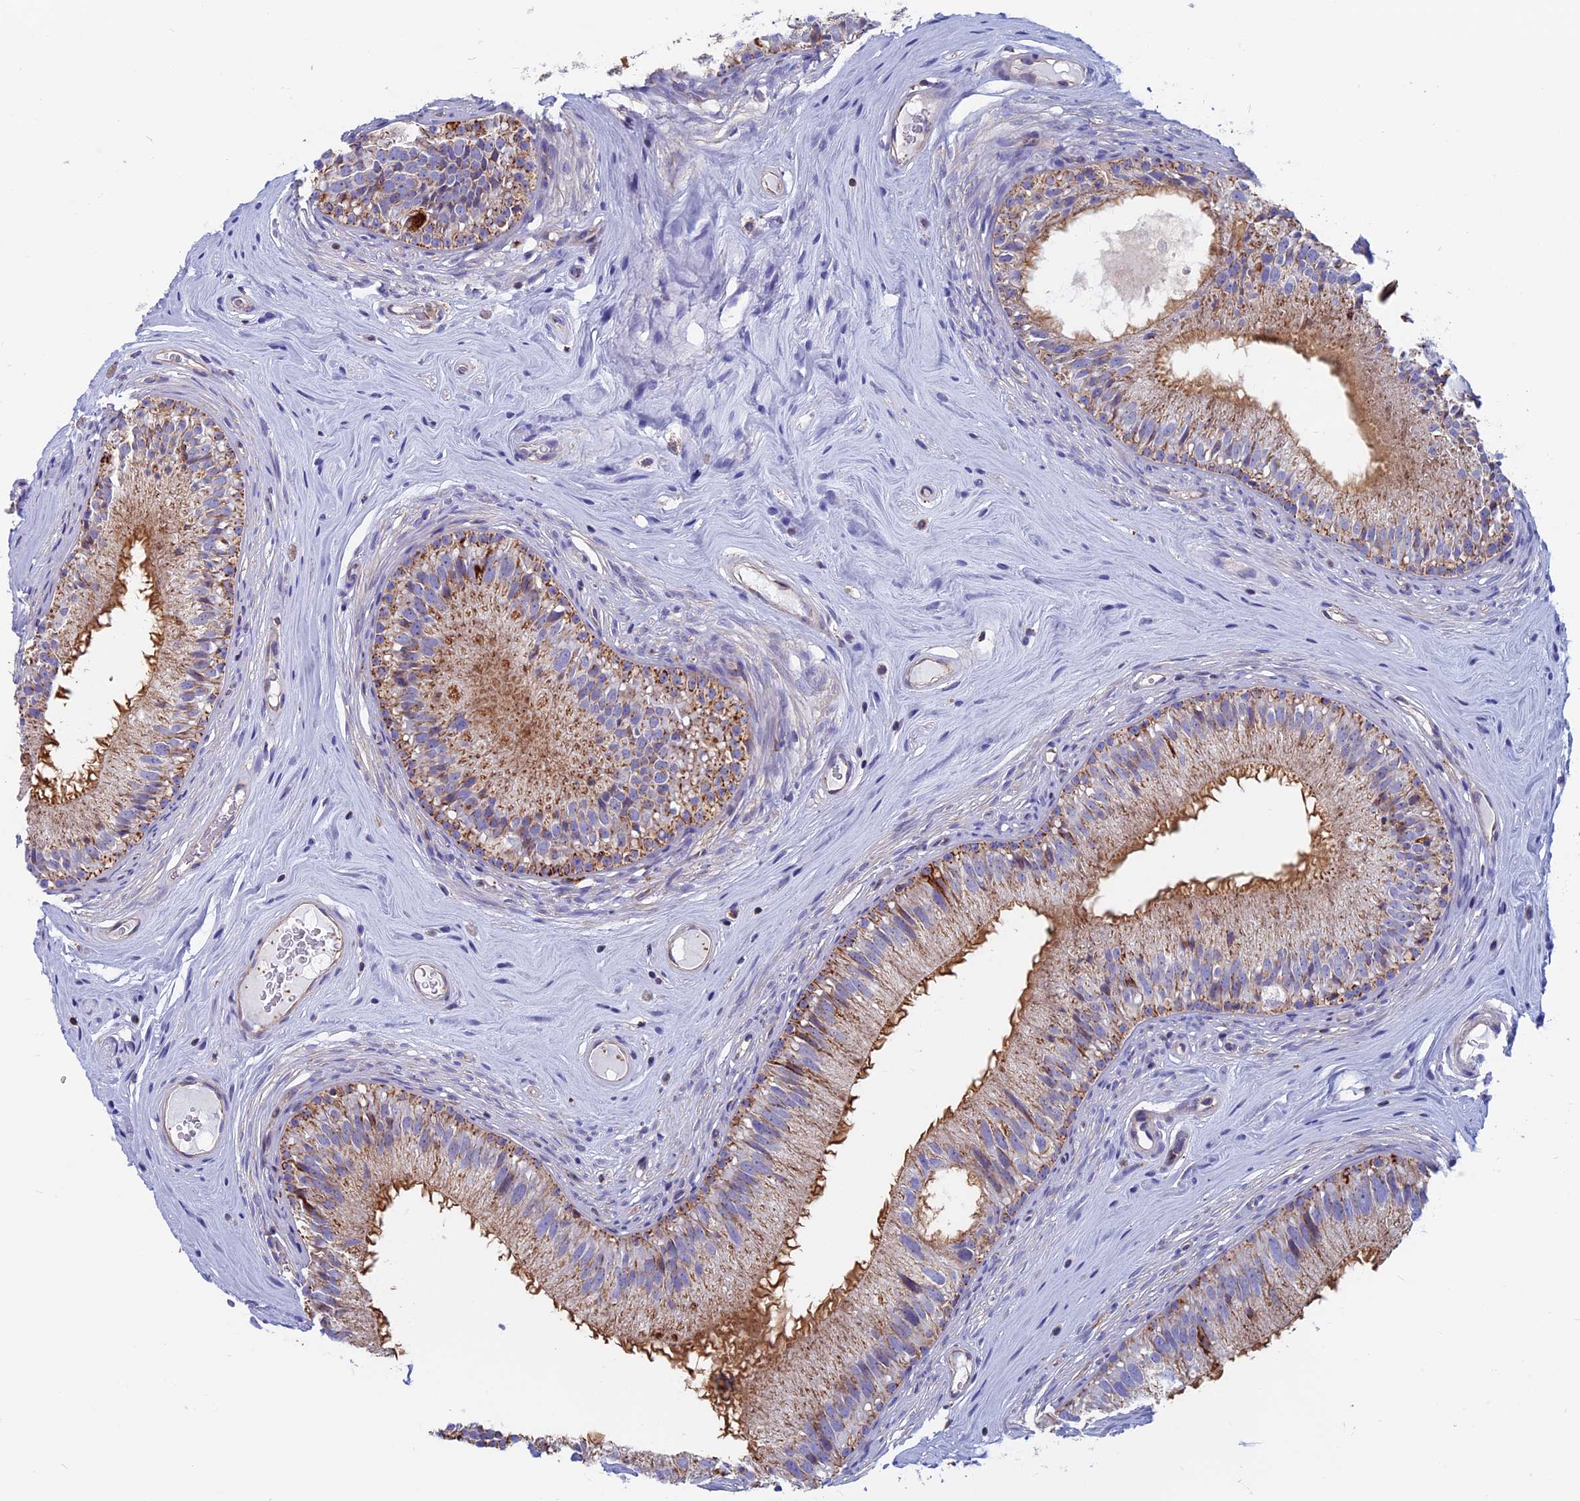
{"staining": {"intensity": "moderate", "quantity": "25%-75%", "location": "cytoplasmic/membranous"}, "tissue": "epididymis", "cell_type": "Glandular cells", "image_type": "normal", "snomed": [{"axis": "morphology", "description": "Normal tissue, NOS"}, {"axis": "topography", "description": "Epididymis"}], "caption": "Protein staining of normal epididymis demonstrates moderate cytoplasmic/membranous expression in about 25%-75% of glandular cells.", "gene": "HSD17B8", "patient": {"sex": "male", "age": 45}}